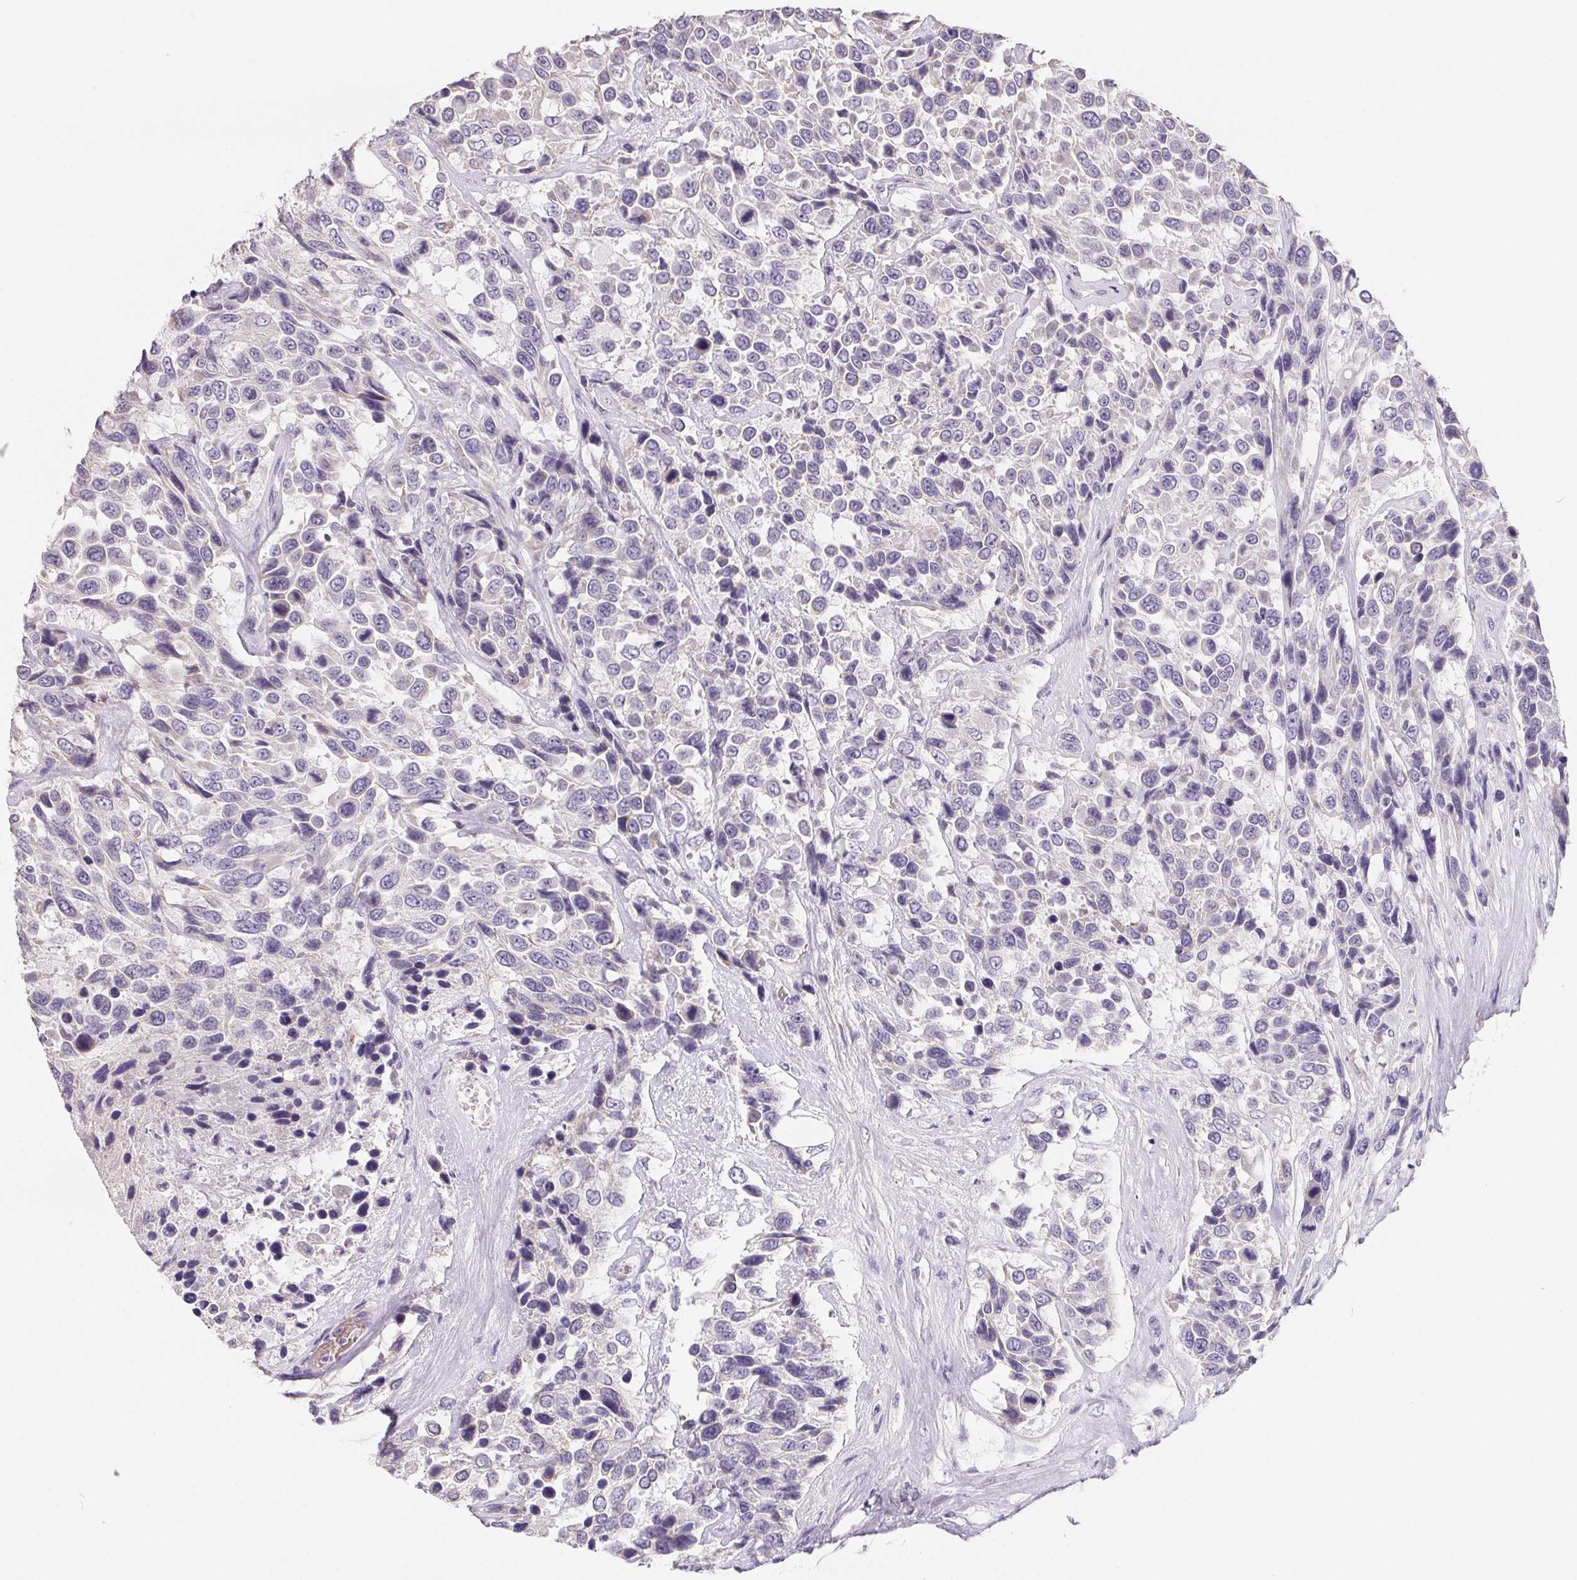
{"staining": {"intensity": "negative", "quantity": "none", "location": "none"}, "tissue": "urothelial cancer", "cell_type": "Tumor cells", "image_type": "cancer", "snomed": [{"axis": "morphology", "description": "Urothelial carcinoma, High grade"}, {"axis": "topography", "description": "Urinary bladder"}], "caption": "DAB immunohistochemical staining of urothelial cancer shows no significant expression in tumor cells. Nuclei are stained in blue.", "gene": "FDX1", "patient": {"sex": "female", "age": 70}}